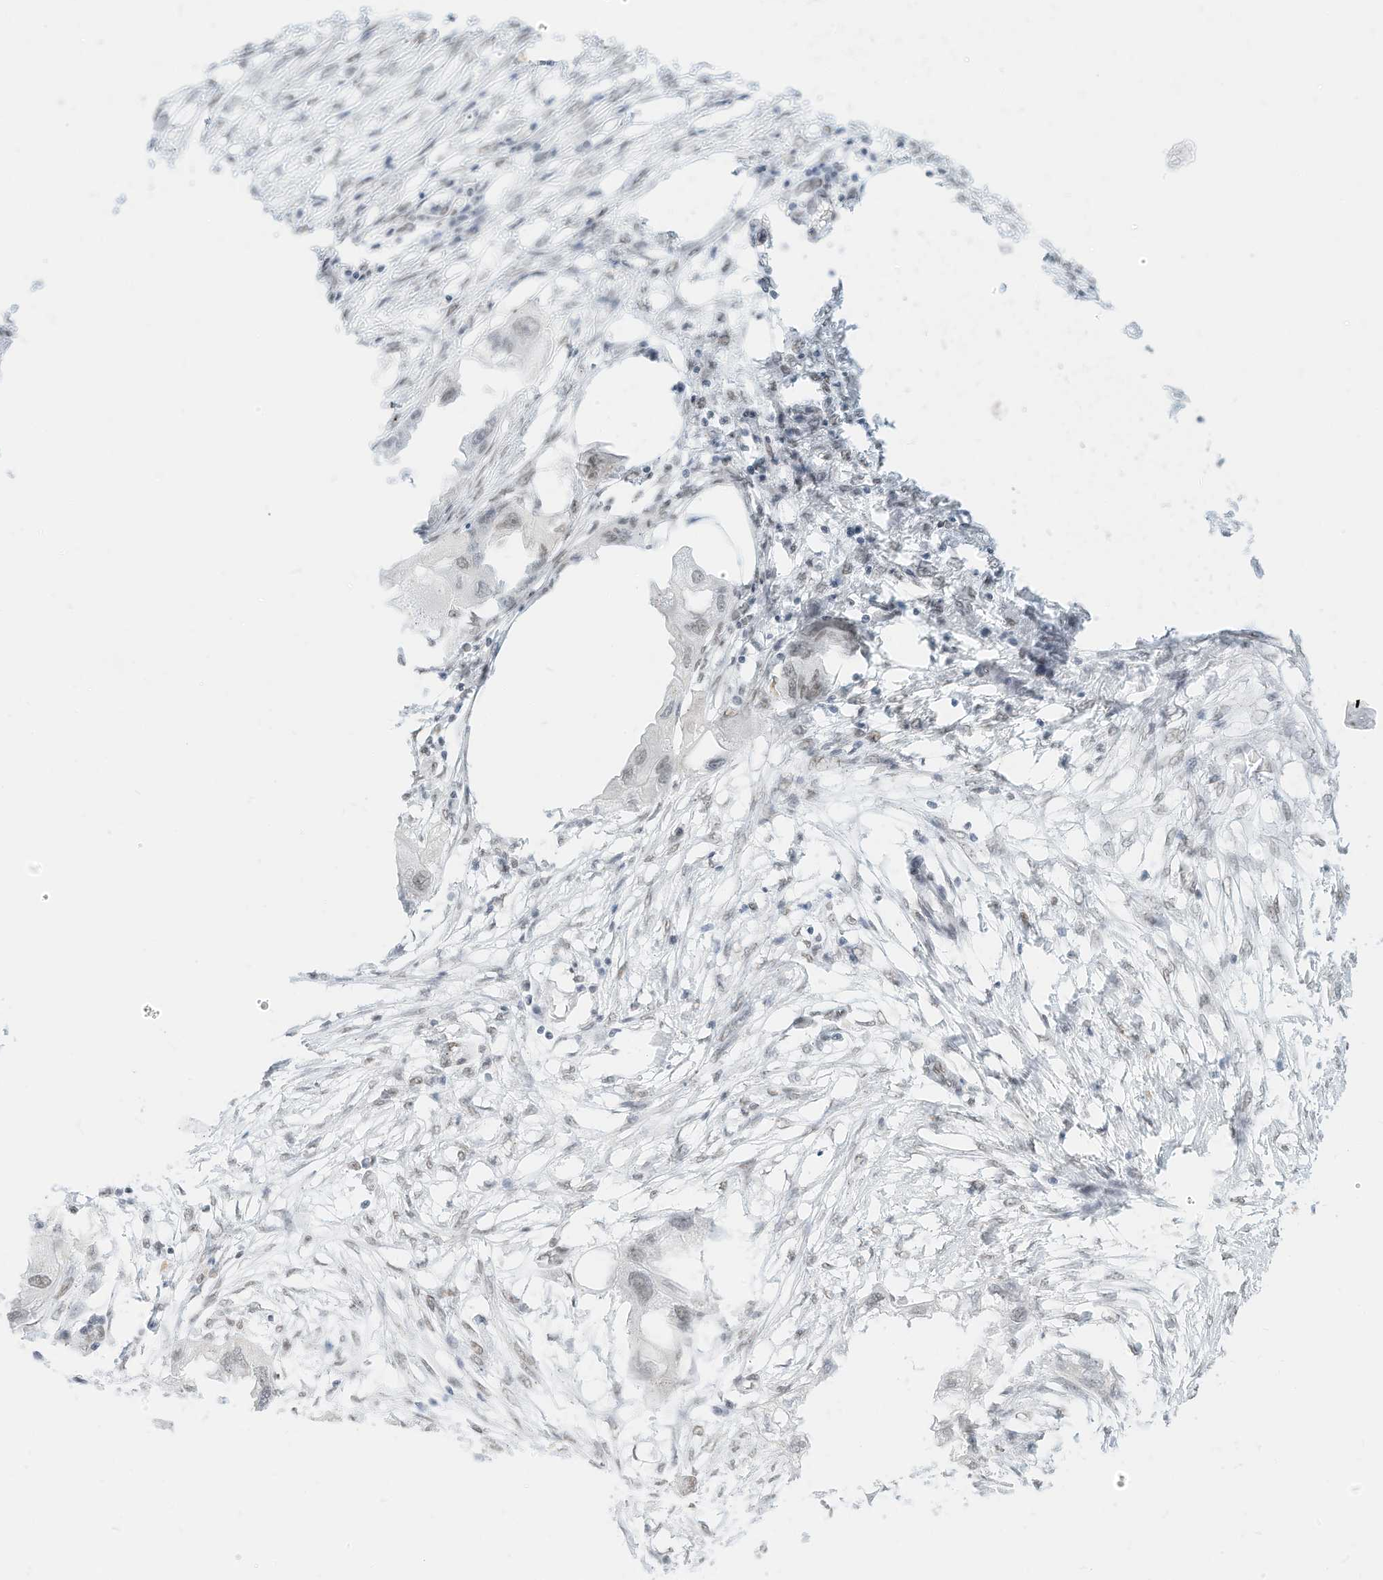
{"staining": {"intensity": "weak", "quantity": "<25%", "location": "nuclear"}, "tissue": "endometrial cancer", "cell_type": "Tumor cells", "image_type": "cancer", "snomed": [{"axis": "morphology", "description": "Adenocarcinoma, NOS"}, {"axis": "morphology", "description": "Adenocarcinoma, metastatic, NOS"}, {"axis": "topography", "description": "Adipose tissue"}, {"axis": "topography", "description": "Endometrium"}], "caption": "A histopathology image of endometrial cancer (metastatic adenocarcinoma) stained for a protein displays no brown staining in tumor cells. The staining is performed using DAB (3,3'-diaminobenzidine) brown chromogen with nuclei counter-stained in using hematoxylin.", "gene": "SMARCA2", "patient": {"sex": "female", "age": 67}}